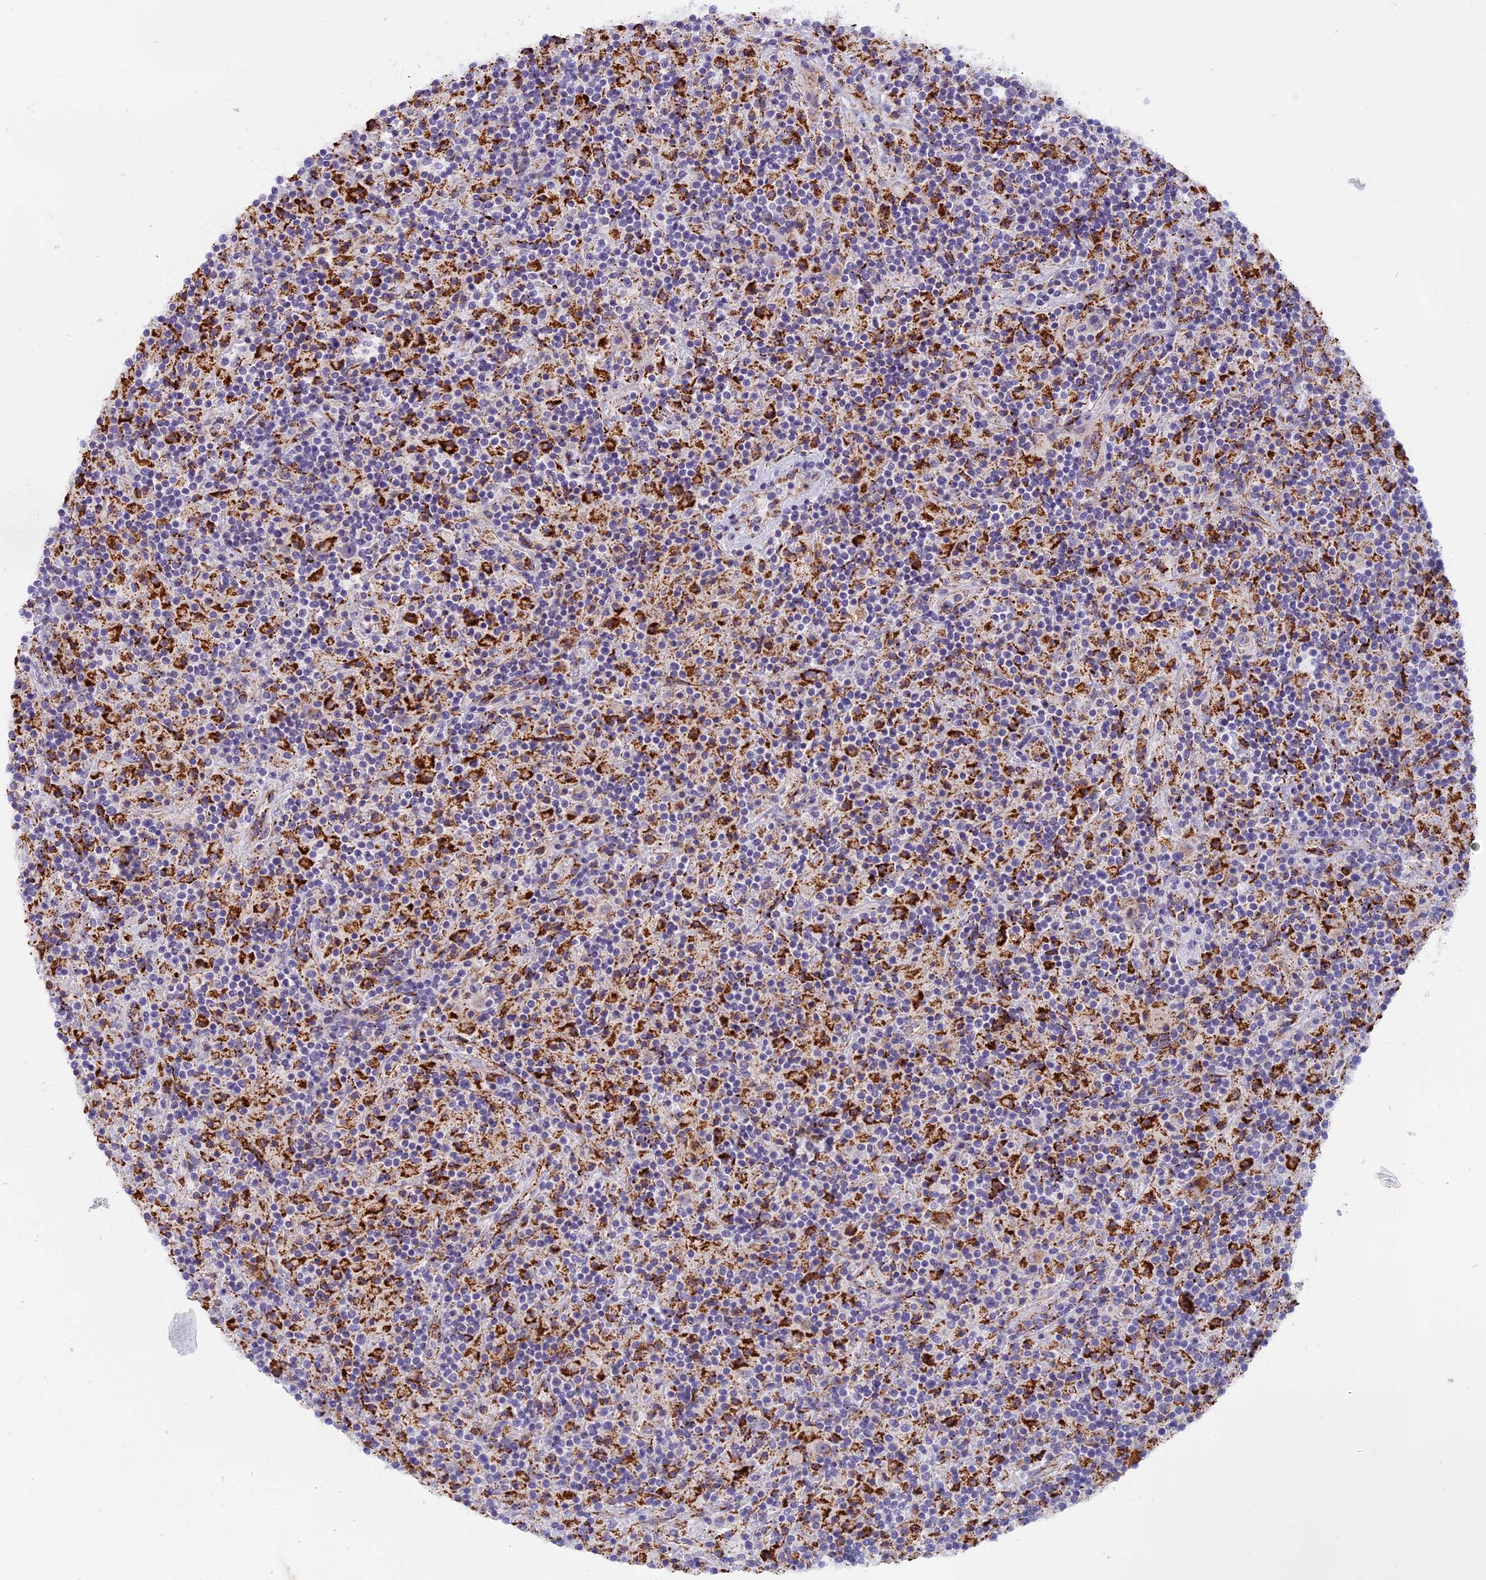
{"staining": {"intensity": "negative", "quantity": "none", "location": "none"}, "tissue": "lymphoma", "cell_type": "Tumor cells", "image_type": "cancer", "snomed": [{"axis": "morphology", "description": "Hodgkin's disease, NOS"}, {"axis": "topography", "description": "Lymph node"}], "caption": "Tumor cells are negative for protein expression in human lymphoma. (Brightfield microscopy of DAB immunohistochemistry (IHC) at high magnification).", "gene": "SEMA7A", "patient": {"sex": "male", "age": 70}}